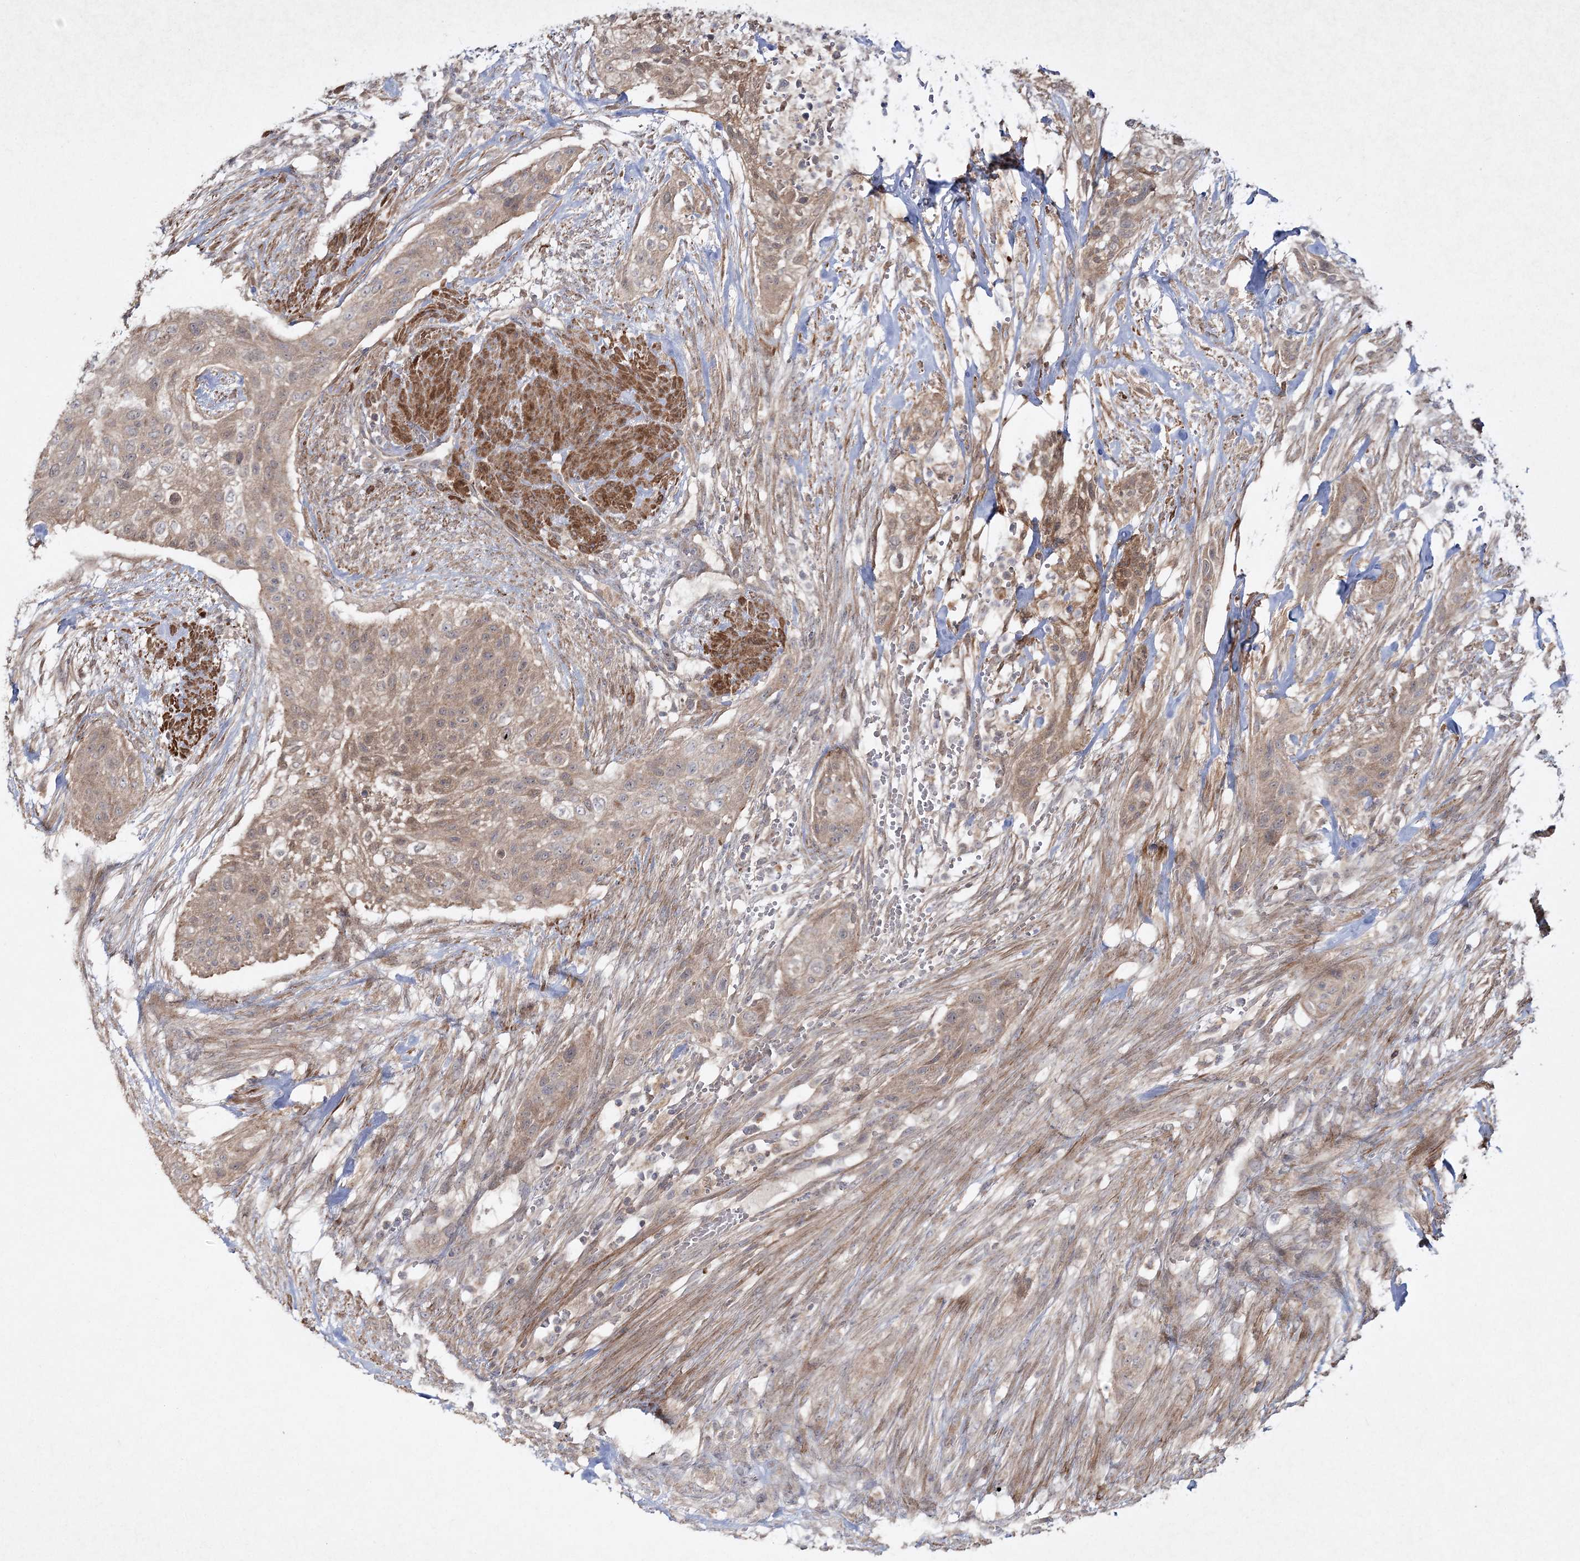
{"staining": {"intensity": "weak", "quantity": ">75%", "location": "cytoplasmic/membranous"}, "tissue": "urothelial cancer", "cell_type": "Tumor cells", "image_type": "cancer", "snomed": [{"axis": "morphology", "description": "Urothelial carcinoma, High grade"}, {"axis": "topography", "description": "Urinary bladder"}], "caption": "Immunohistochemistry image of neoplastic tissue: urothelial carcinoma (high-grade) stained using immunohistochemistry (IHC) reveals low levels of weak protein expression localized specifically in the cytoplasmic/membranous of tumor cells, appearing as a cytoplasmic/membranous brown color.", "gene": "MOCS2", "patient": {"sex": "male", "age": 35}}